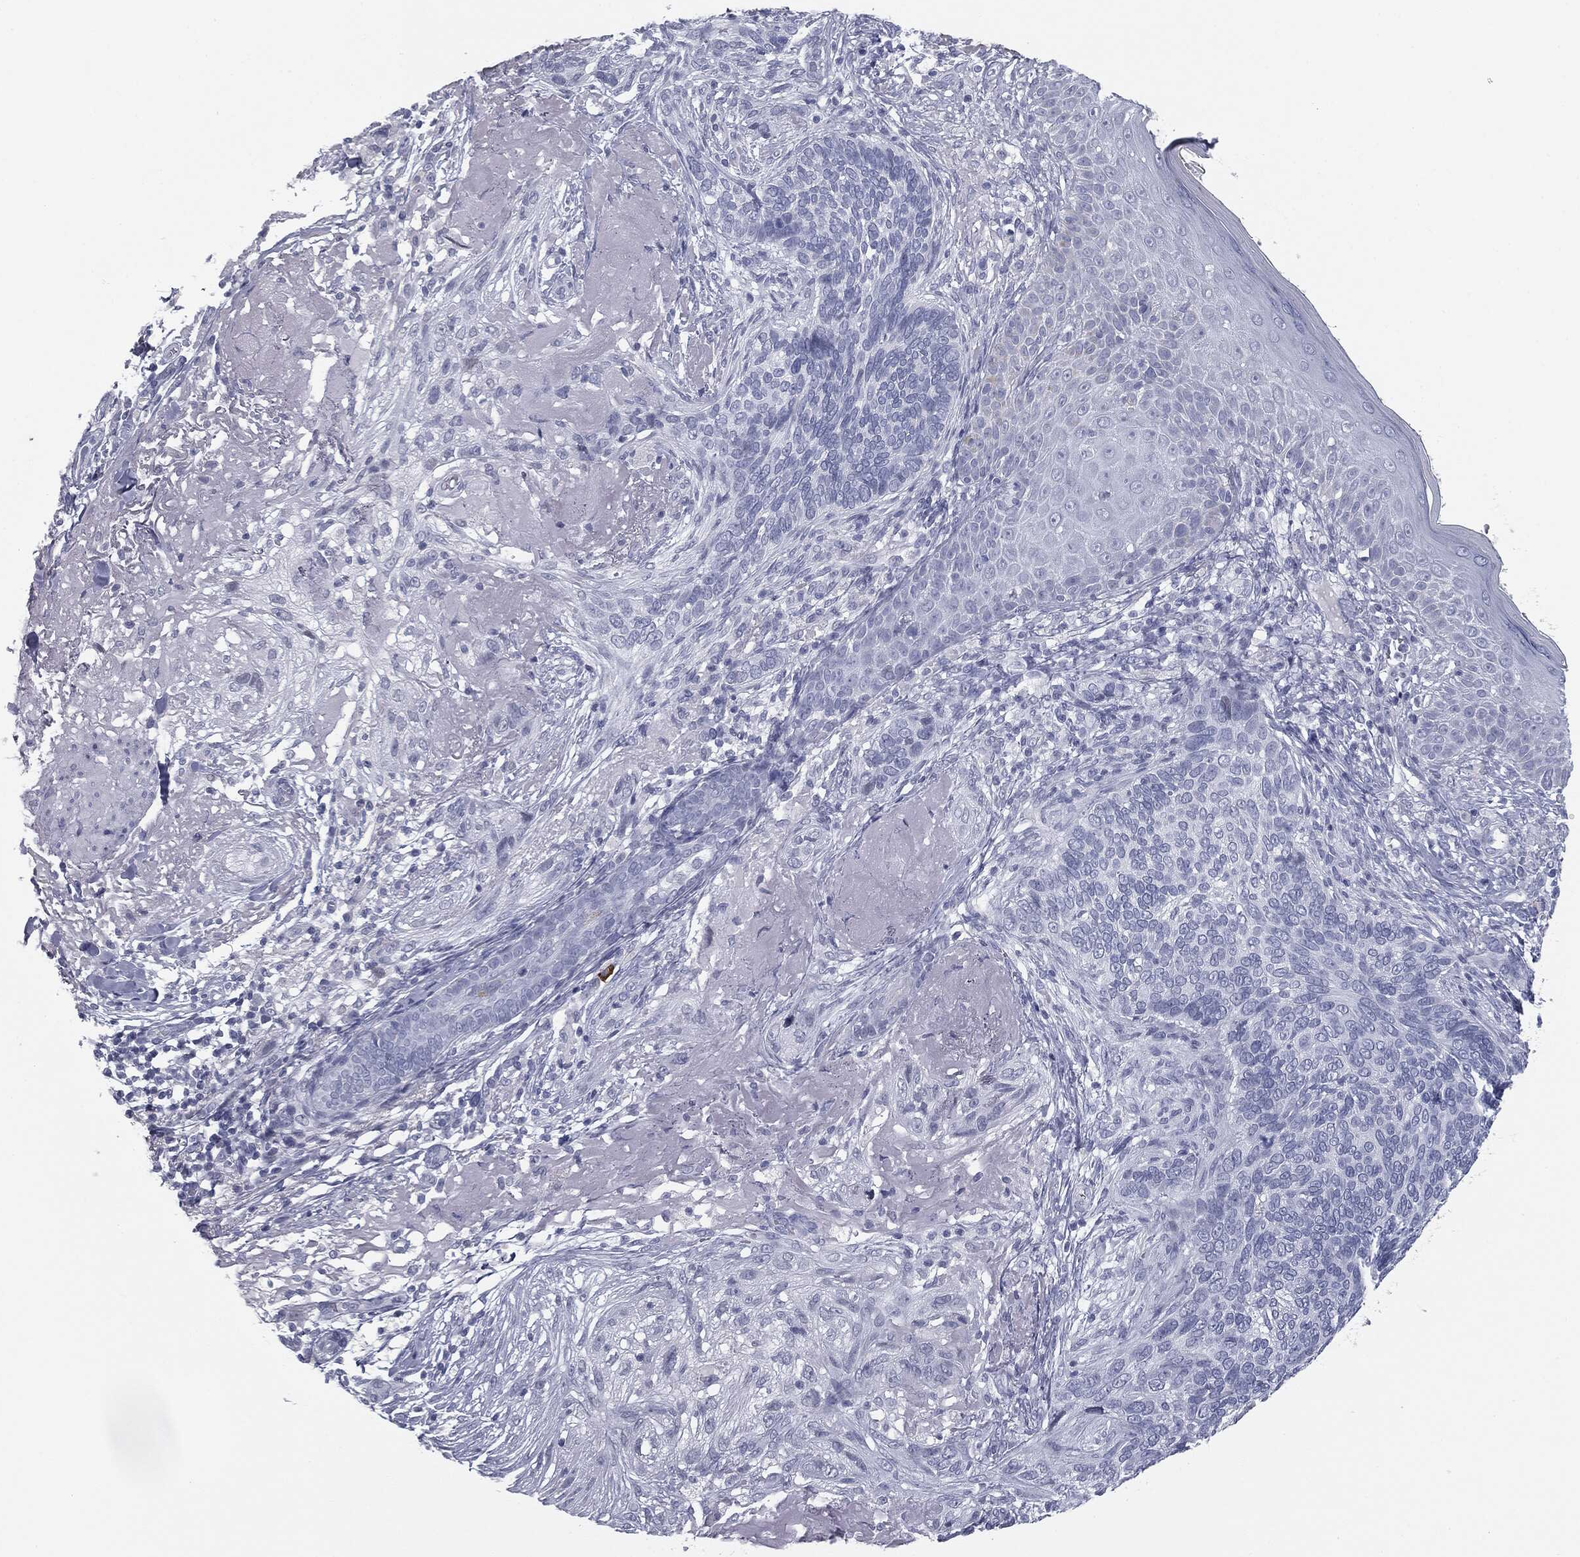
{"staining": {"intensity": "negative", "quantity": "none", "location": "none"}, "tissue": "skin cancer", "cell_type": "Tumor cells", "image_type": "cancer", "snomed": [{"axis": "morphology", "description": "Basal cell carcinoma"}, {"axis": "topography", "description": "Skin"}], "caption": "Photomicrograph shows no significant protein staining in tumor cells of skin basal cell carcinoma.", "gene": "TPO", "patient": {"sex": "male", "age": 91}}